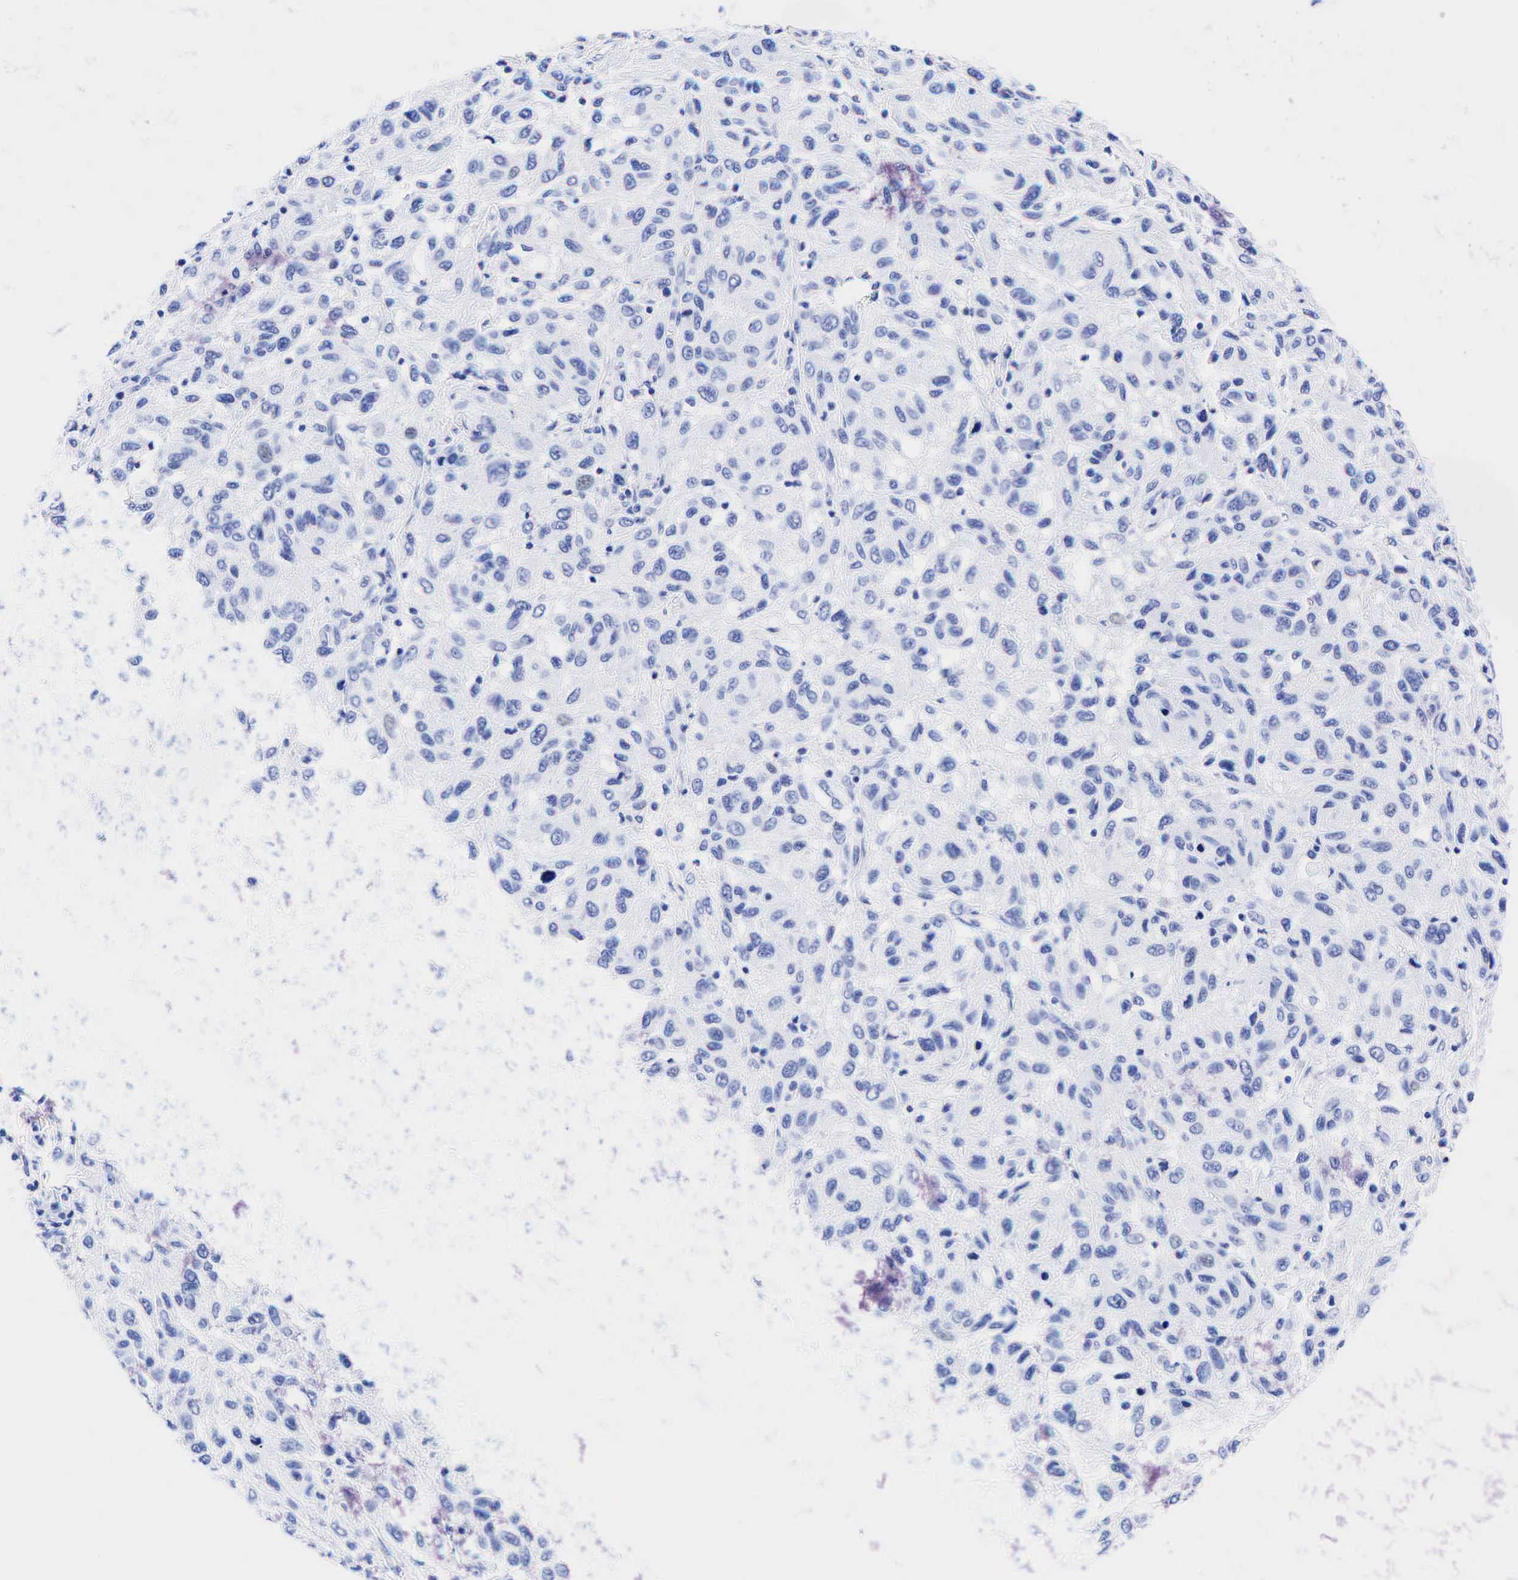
{"staining": {"intensity": "negative", "quantity": "none", "location": "none"}, "tissue": "melanoma", "cell_type": "Tumor cells", "image_type": "cancer", "snomed": [{"axis": "morphology", "description": "Malignant melanoma, NOS"}, {"axis": "topography", "description": "Skin"}], "caption": "There is no significant expression in tumor cells of melanoma.", "gene": "KRT19", "patient": {"sex": "female", "age": 77}}